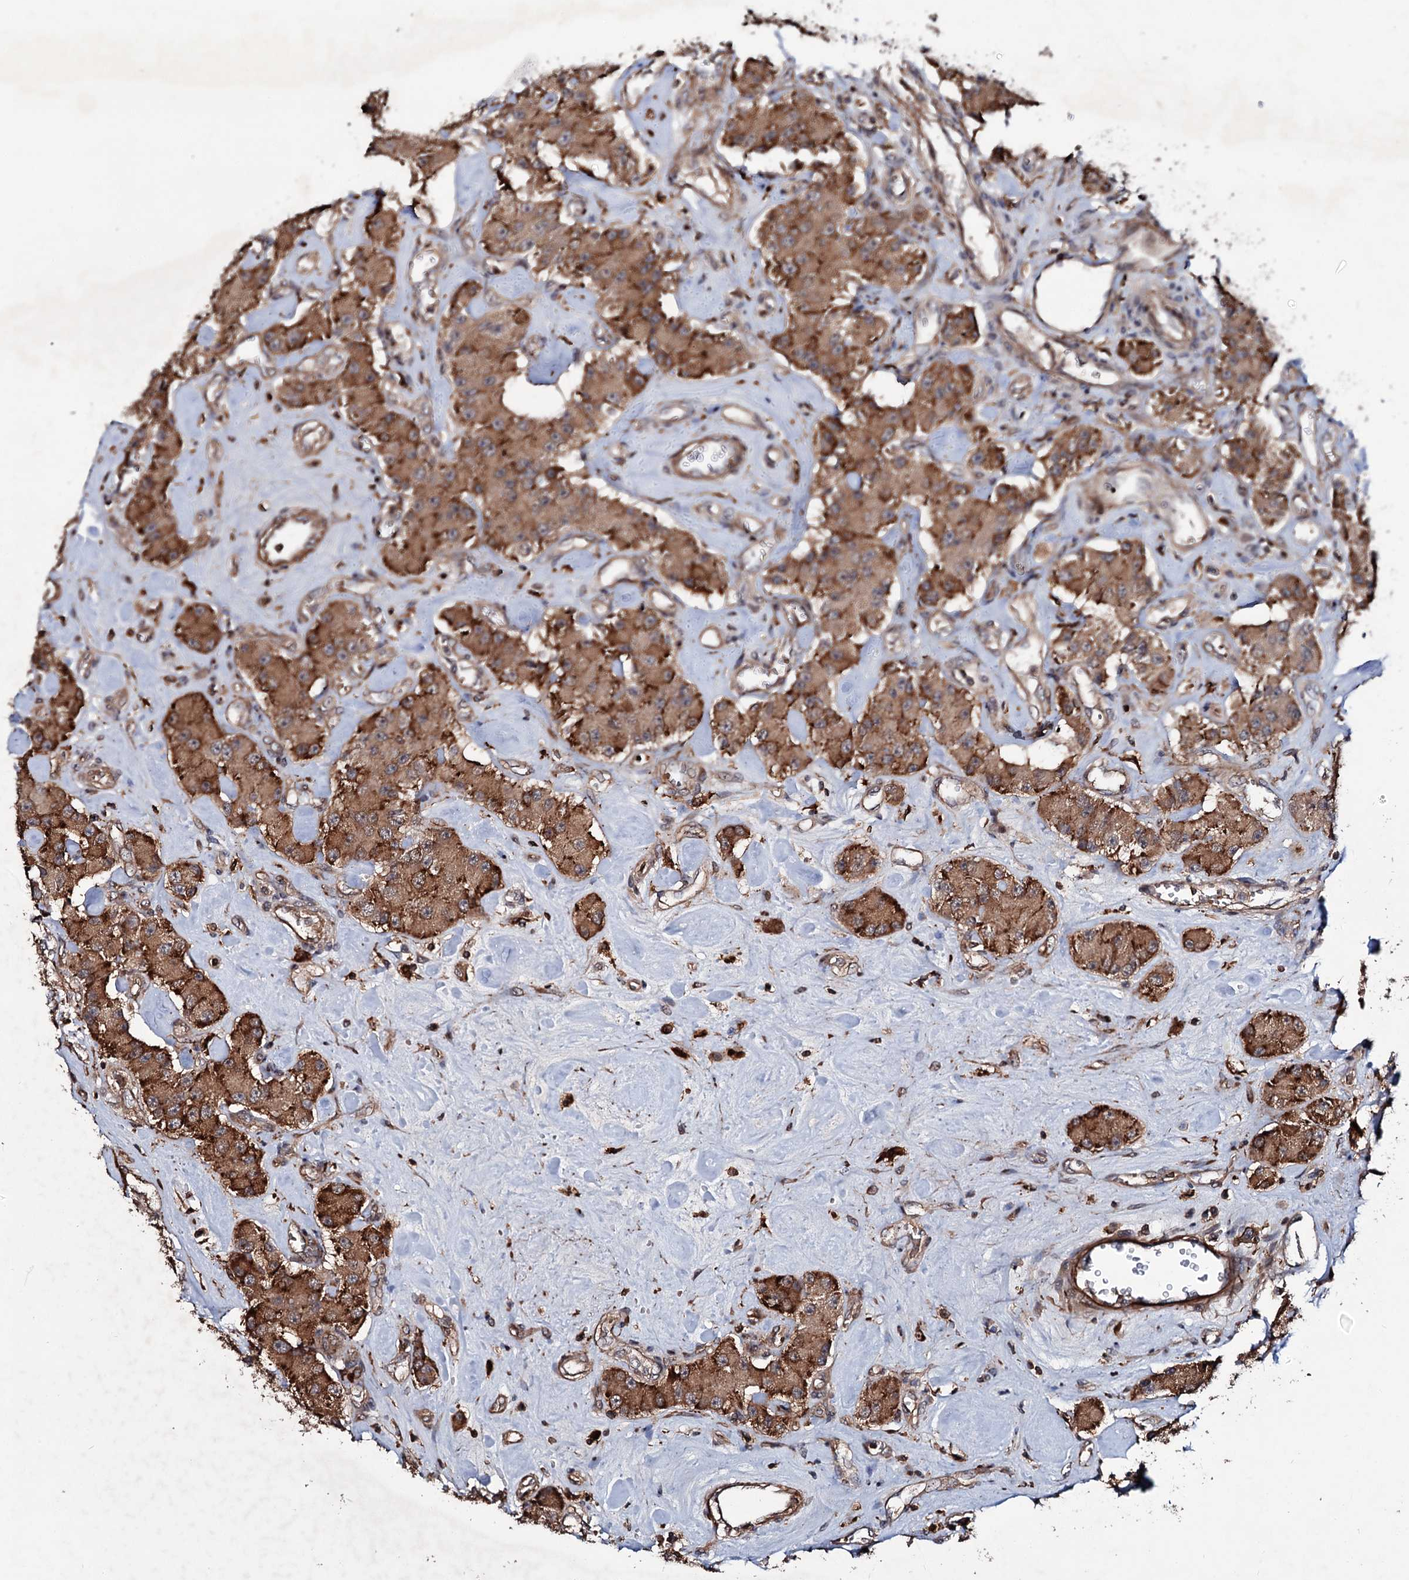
{"staining": {"intensity": "strong", "quantity": ">75%", "location": "cytoplasmic/membranous"}, "tissue": "carcinoid", "cell_type": "Tumor cells", "image_type": "cancer", "snomed": [{"axis": "morphology", "description": "Carcinoid, malignant, NOS"}, {"axis": "topography", "description": "Pancreas"}], "caption": "Human carcinoid (malignant) stained for a protein (brown) demonstrates strong cytoplasmic/membranous positive positivity in about >75% of tumor cells.", "gene": "GRIP1", "patient": {"sex": "male", "age": 41}}